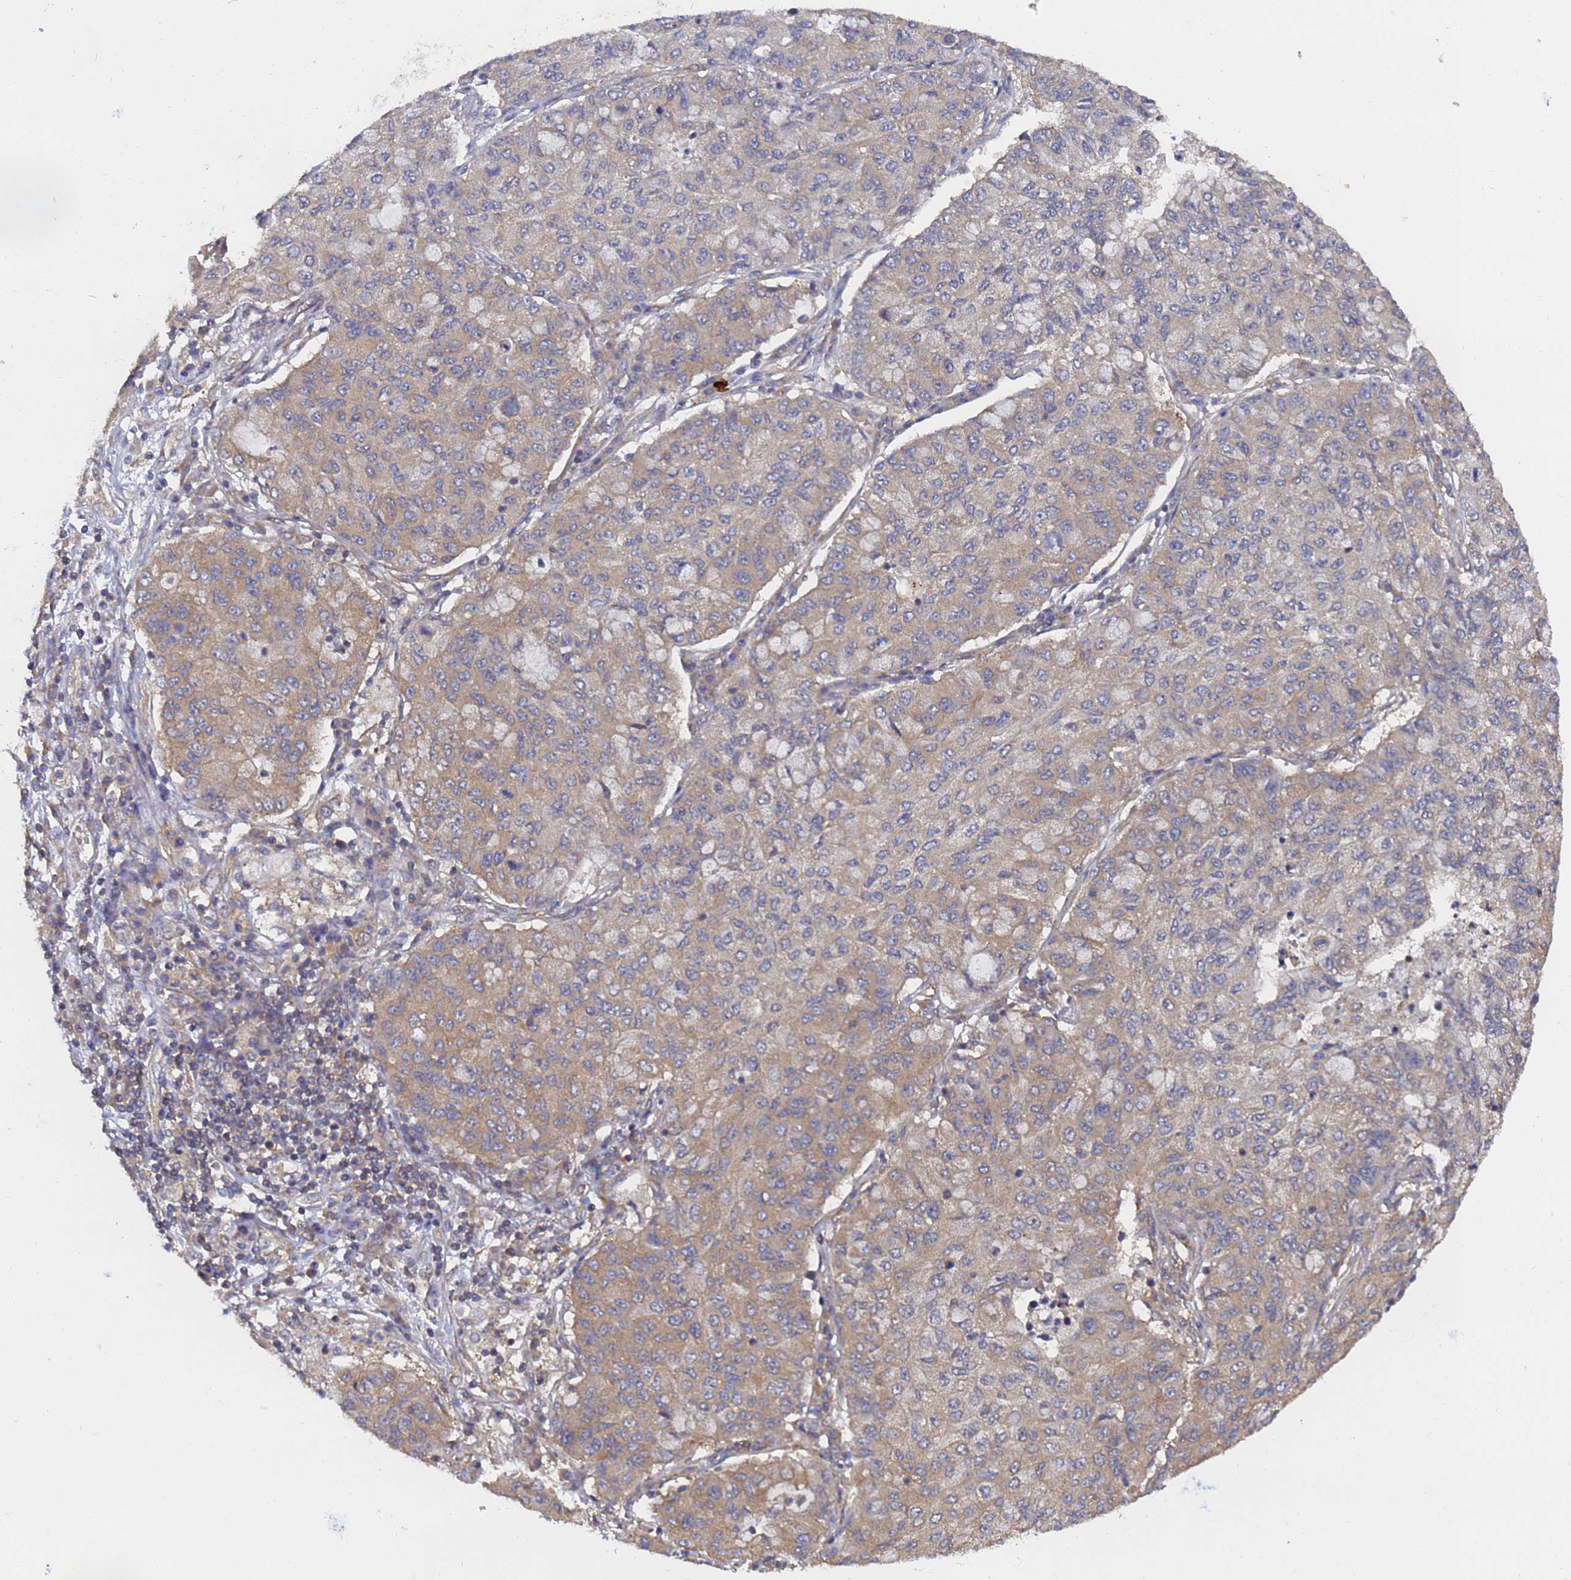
{"staining": {"intensity": "weak", "quantity": "25%-75%", "location": "cytoplasmic/membranous"}, "tissue": "lung cancer", "cell_type": "Tumor cells", "image_type": "cancer", "snomed": [{"axis": "morphology", "description": "Squamous cell carcinoma, NOS"}, {"axis": "topography", "description": "Lung"}], "caption": "This image reveals IHC staining of human lung cancer (squamous cell carcinoma), with low weak cytoplasmic/membranous staining in about 25%-75% of tumor cells.", "gene": "ALS2CL", "patient": {"sex": "male", "age": 74}}